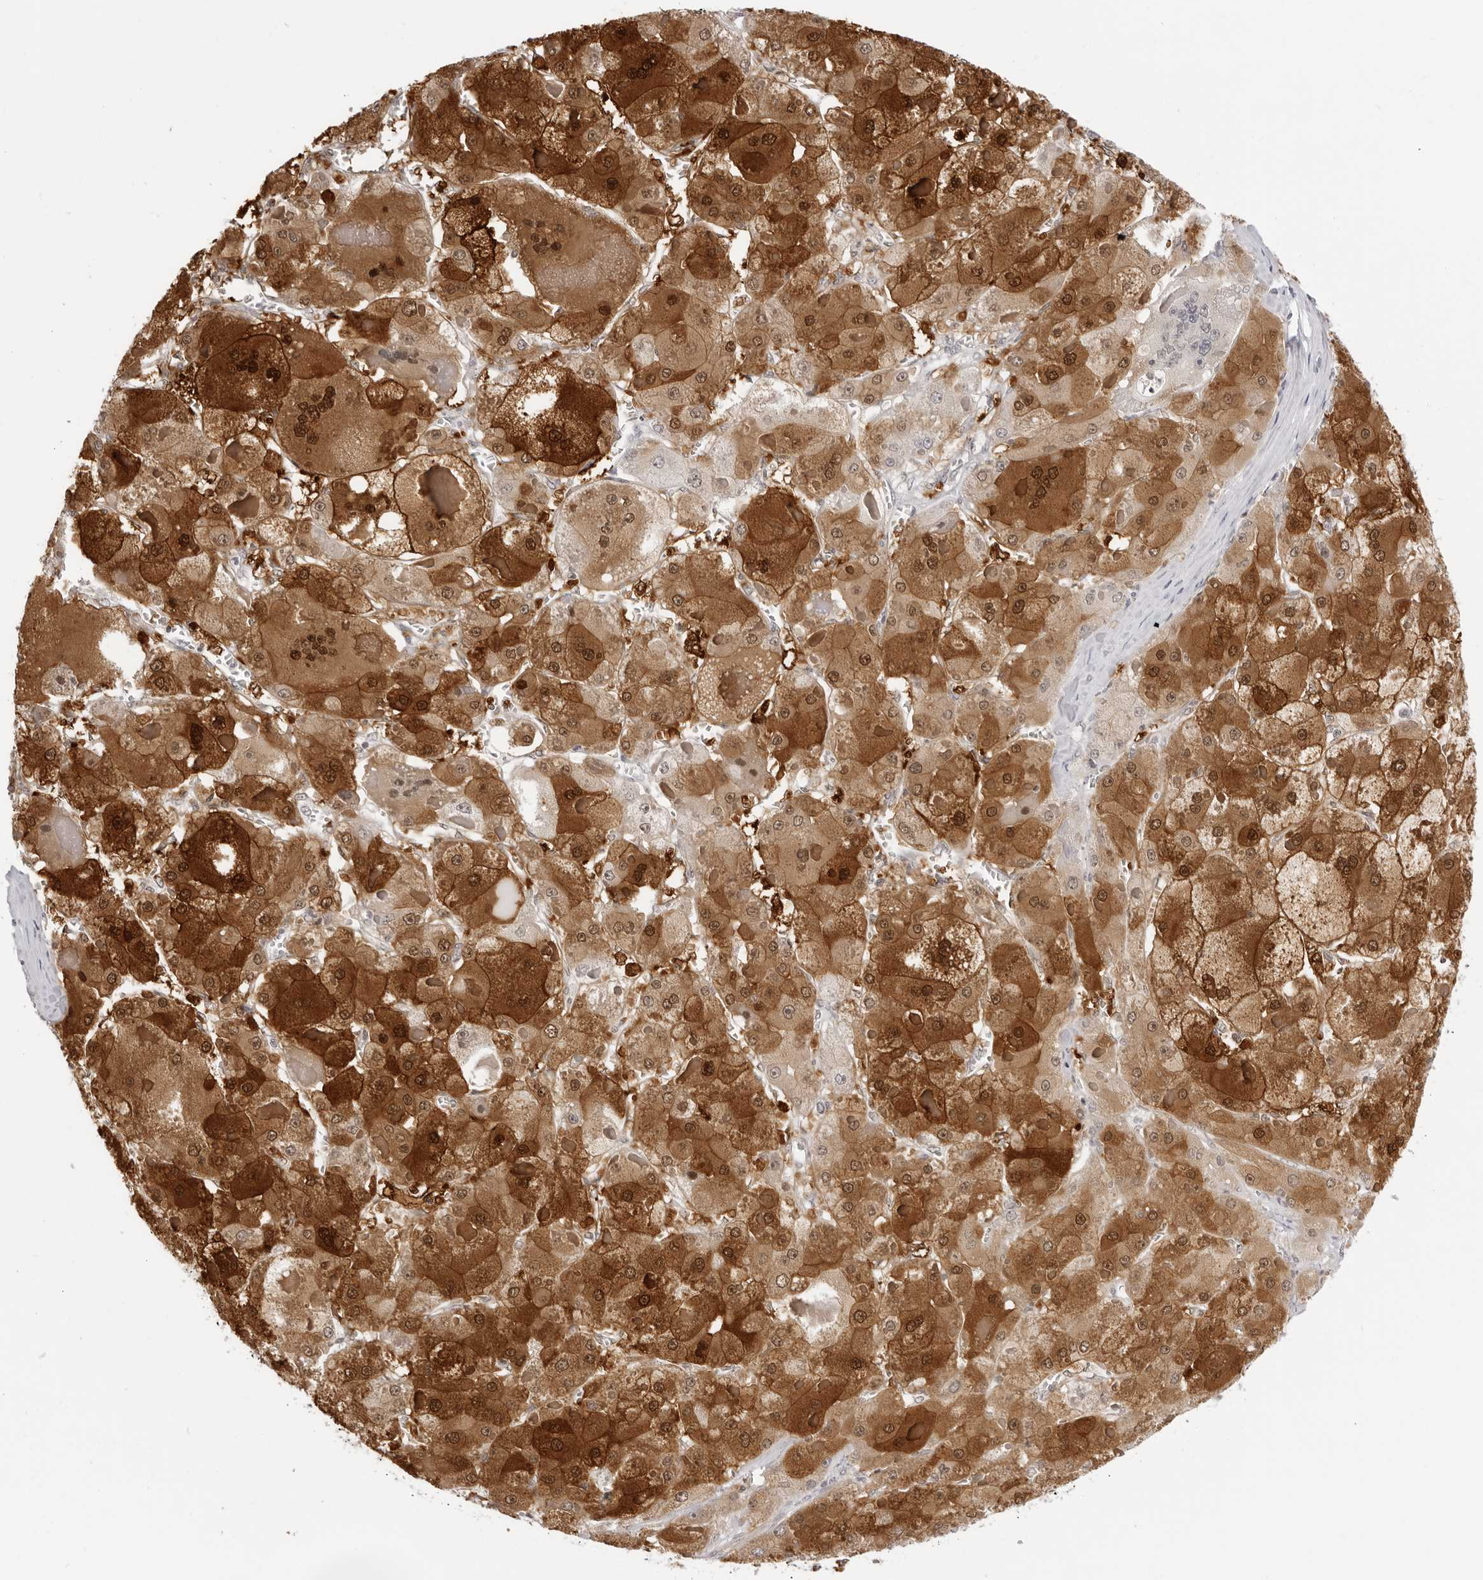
{"staining": {"intensity": "strong", "quantity": ">75%", "location": "cytoplasmic/membranous,nuclear"}, "tissue": "liver cancer", "cell_type": "Tumor cells", "image_type": "cancer", "snomed": [{"axis": "morphology", "description": "Carcinoma, Hepatocellular, NOS"}, {"axis": "topography", "description": "Liver"}], "caption": "A high-resolution histopathology image shows immunohistochemistry staining of liver cancer (hepatocellular carcinoma), which displays strong cytoplasmic/membranous and nuclear positivity in approximately >75% of tumor cells.", "gene": "FDPS", "patient": {"sex": "female", "age": 73}}